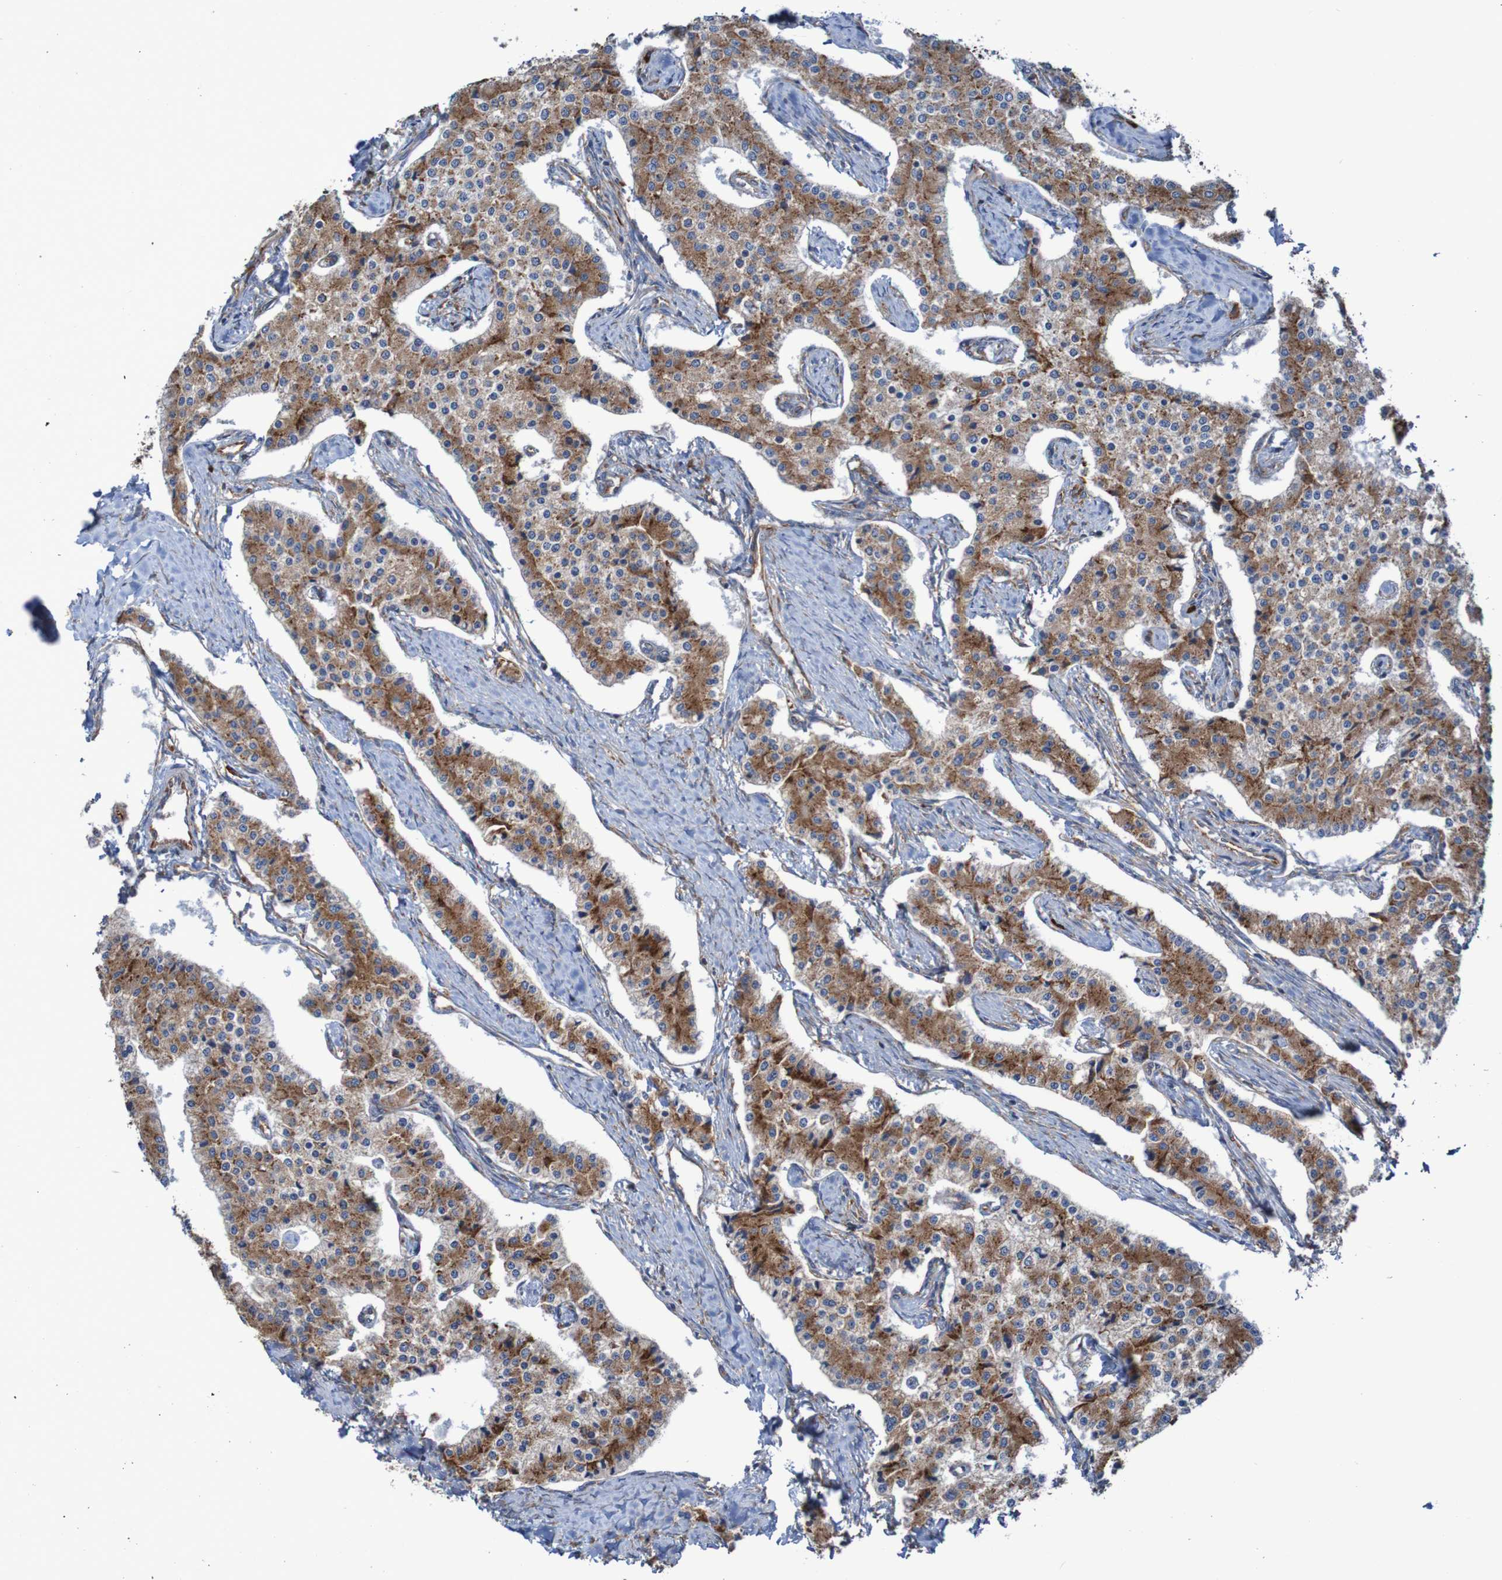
{"staining": {"intensity": "moderate", "quantity": ">75%", "location": "cytoplasmic/membranous"}, "tissue": "carcinoid", "cell_type": "Tumor cells", "image_type": "cancer", "snomed": [{"axis": "morphology", "description": "Carcinoid, malignant, NOS"}, {"axis": "topography", "description": "Colon"}], "caption": "A brown stain highlights moderate cytoplasmic/membranous staining of a protein in carcinoid (malignant) tumor cells.", "gene": "RPL10", "patient": {"sex": "female", "age": 52}}